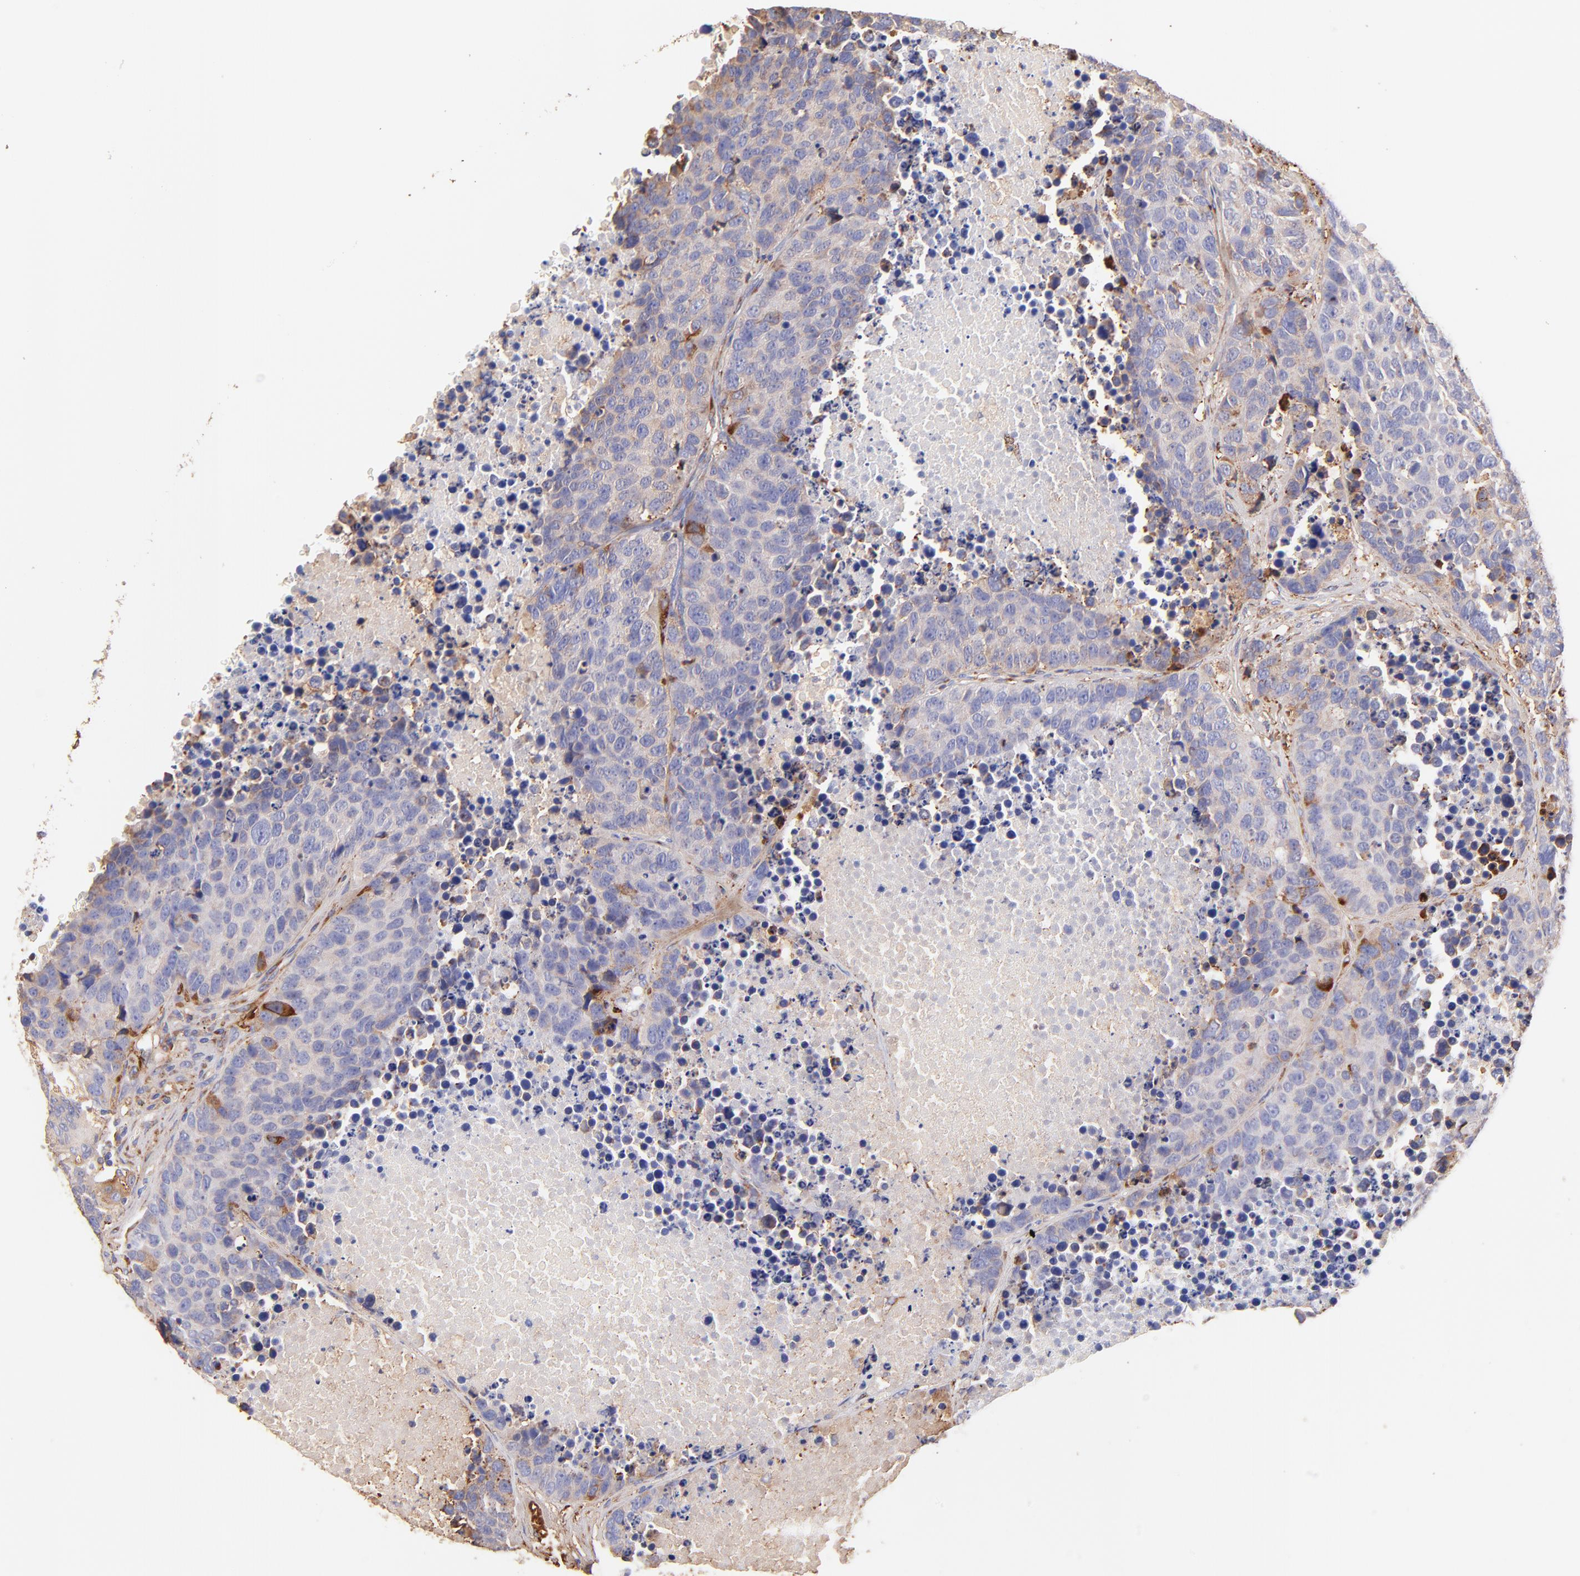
{"staining": {"intensity": "weak", "quantity": ">75%", "location": "cytoplasmic/membranous"}, "tissue": "carcinoid", "cell_type": "Tumor cells", "image_type": "cancer", "snomed": [{"axis": "morphology", "description": "Carcinoid, malignant, NOS"}, {"axis": "topography", "description": "Lung"}], "caption": "Immunohistochemistry (IHC) histopathology image of neoplastic tissue: carcinoid stained using IHC demonstrates low levels of weak protein expression localized specifically in the cytoplasmic/membranous of tumor cells, appearing as a cytoplasmic/membranous brown color.", "gene": "BGN", "patient": {"sex": "male", "age": 60}}